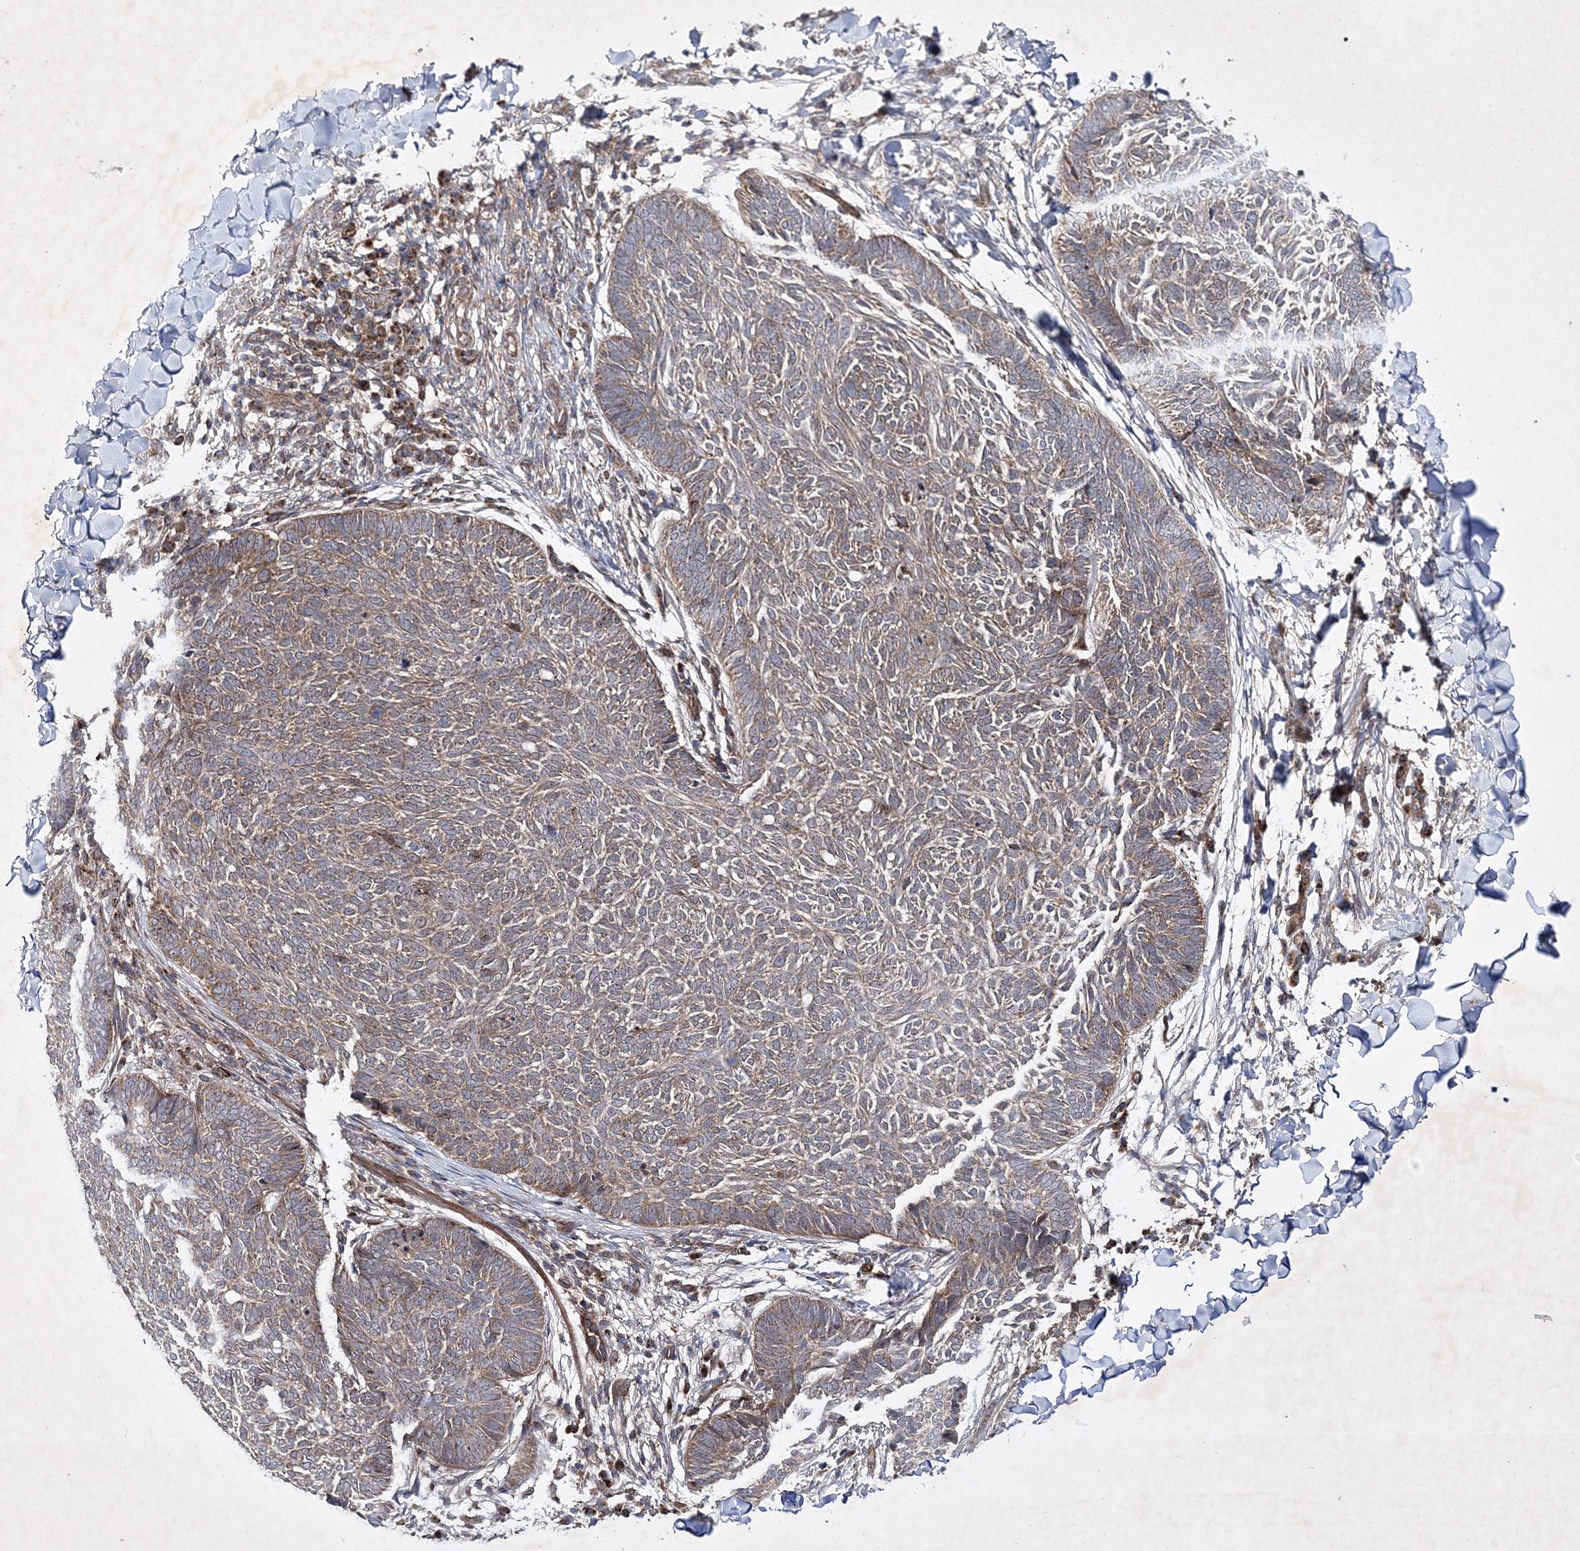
{"staining": {"intensity": "moderate", "quantity": ">75%", "location": "cytoplasmic/membranous"}, "tissue": "skin cancer", "cell_type": "Tumor cells", "image_type": "cancer", "snomed": [{"axis": "morphology", "description": "Normal tissue, NOS"}, {"axis": "morphology", "description": "Basal cell carcinoma"}, {"axis": "topography", "description": "Skin"}], "caption": "This photomicrograph reveals immunohistochemistry staining of human basal cell carcinoma (skin), with medium moderate cytoplasmic/membranous staining in approximately >75% of tumor cells.", "gene": "SCRN3", "patient": {"sex": "male", "age": 50}}